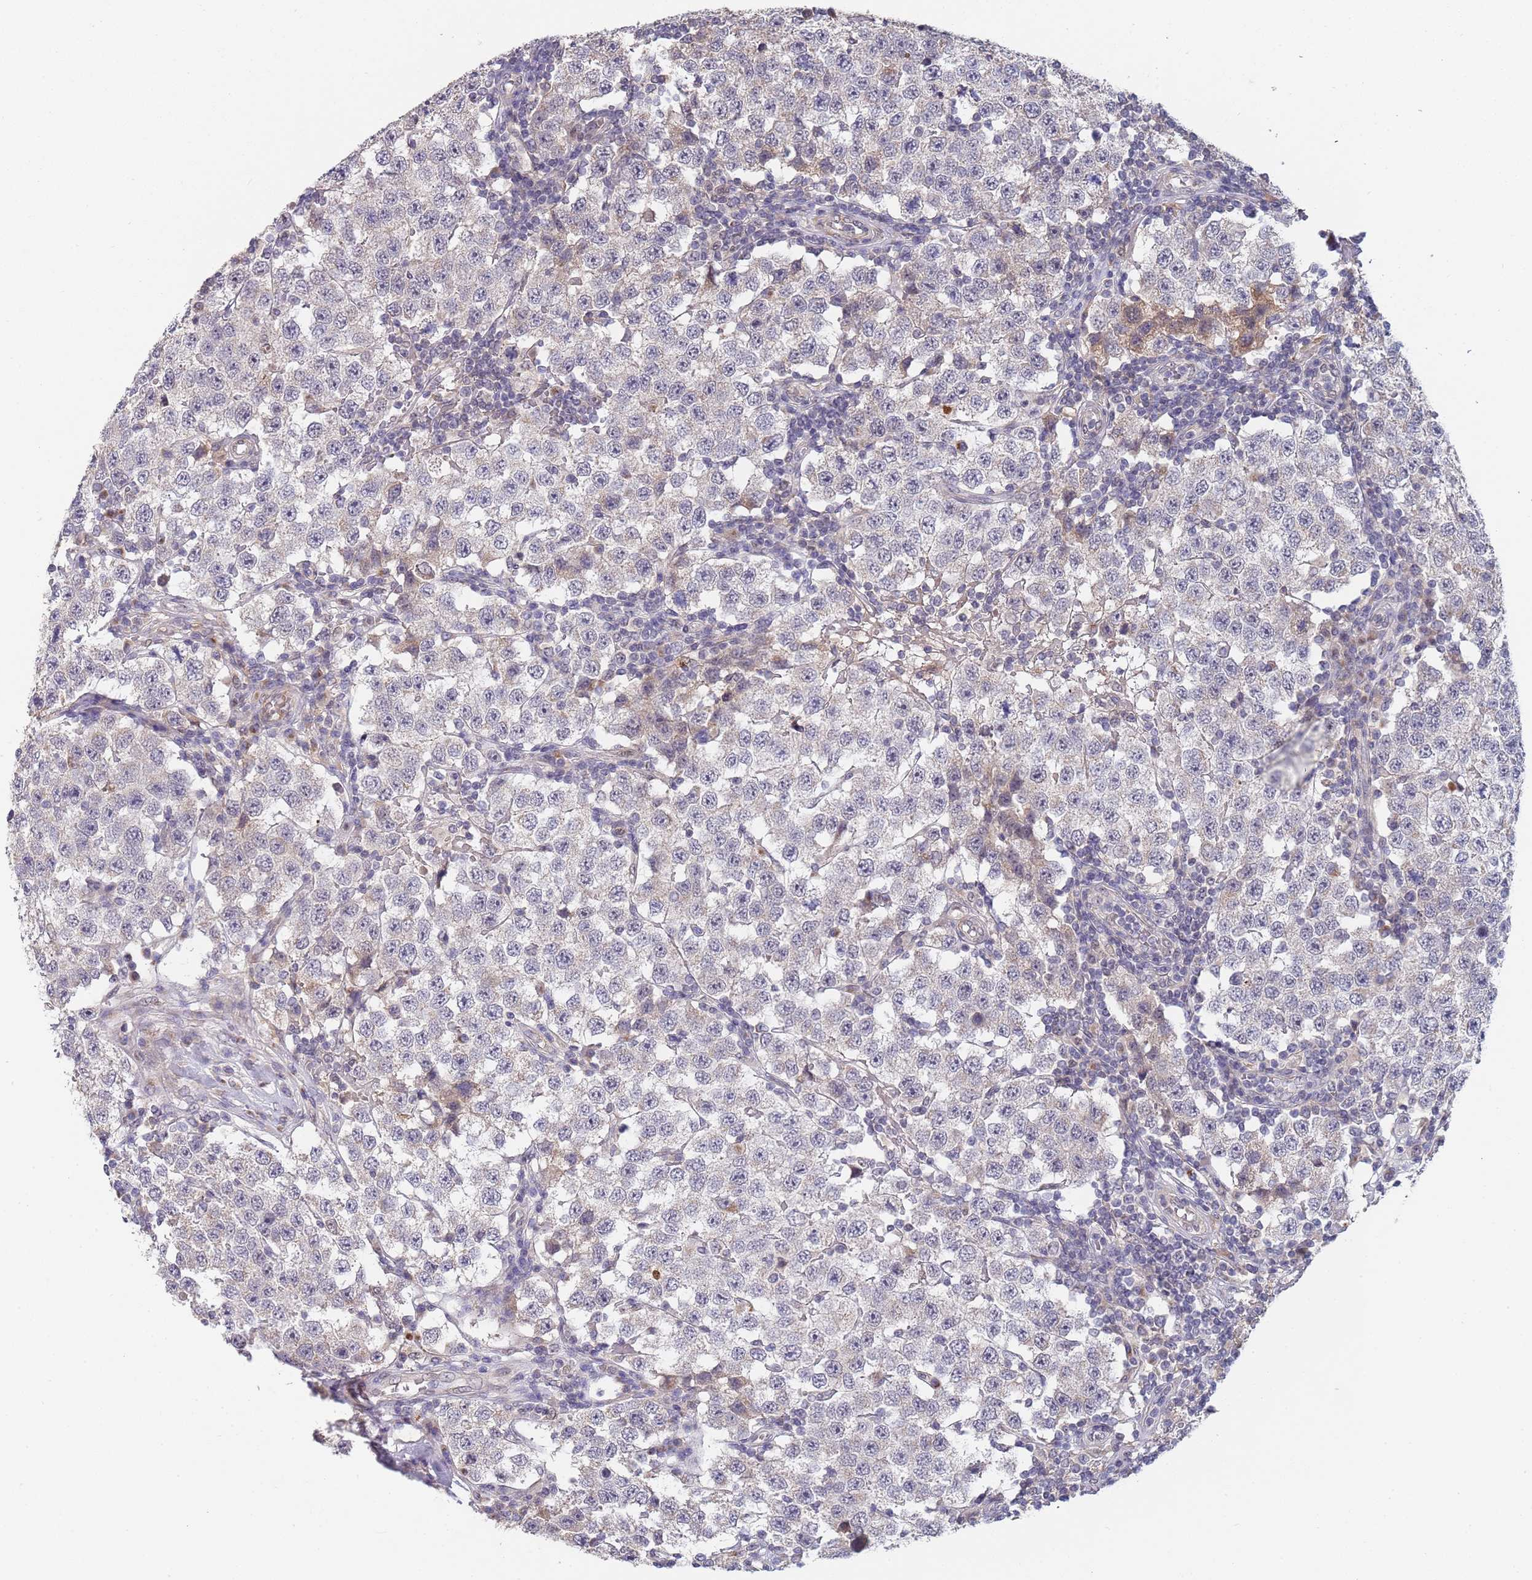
{"staining": {"intensity": "negative", "quantity": "none", "location": "none"}, "tissue": "testis cancer", "cell_type": "Tumor cells", "image_type": "cancer", "snomed": [{"axis": "morphology", "description": "Seminoma, NOS"}, {"axis": "topography", "description": "Testis"}], "caption": "This image is of seminoma (testis) stained with immunohistochemistry to label a protein in brown with the nuclei are counter-stained blue. There is no expression in tumor cells. (Brightfield microscopy of DAB immunohistochemistry (IHC) at high magnification).", "gene": "B4GALT4", "patient": {"sex": "male", "age": 34}}